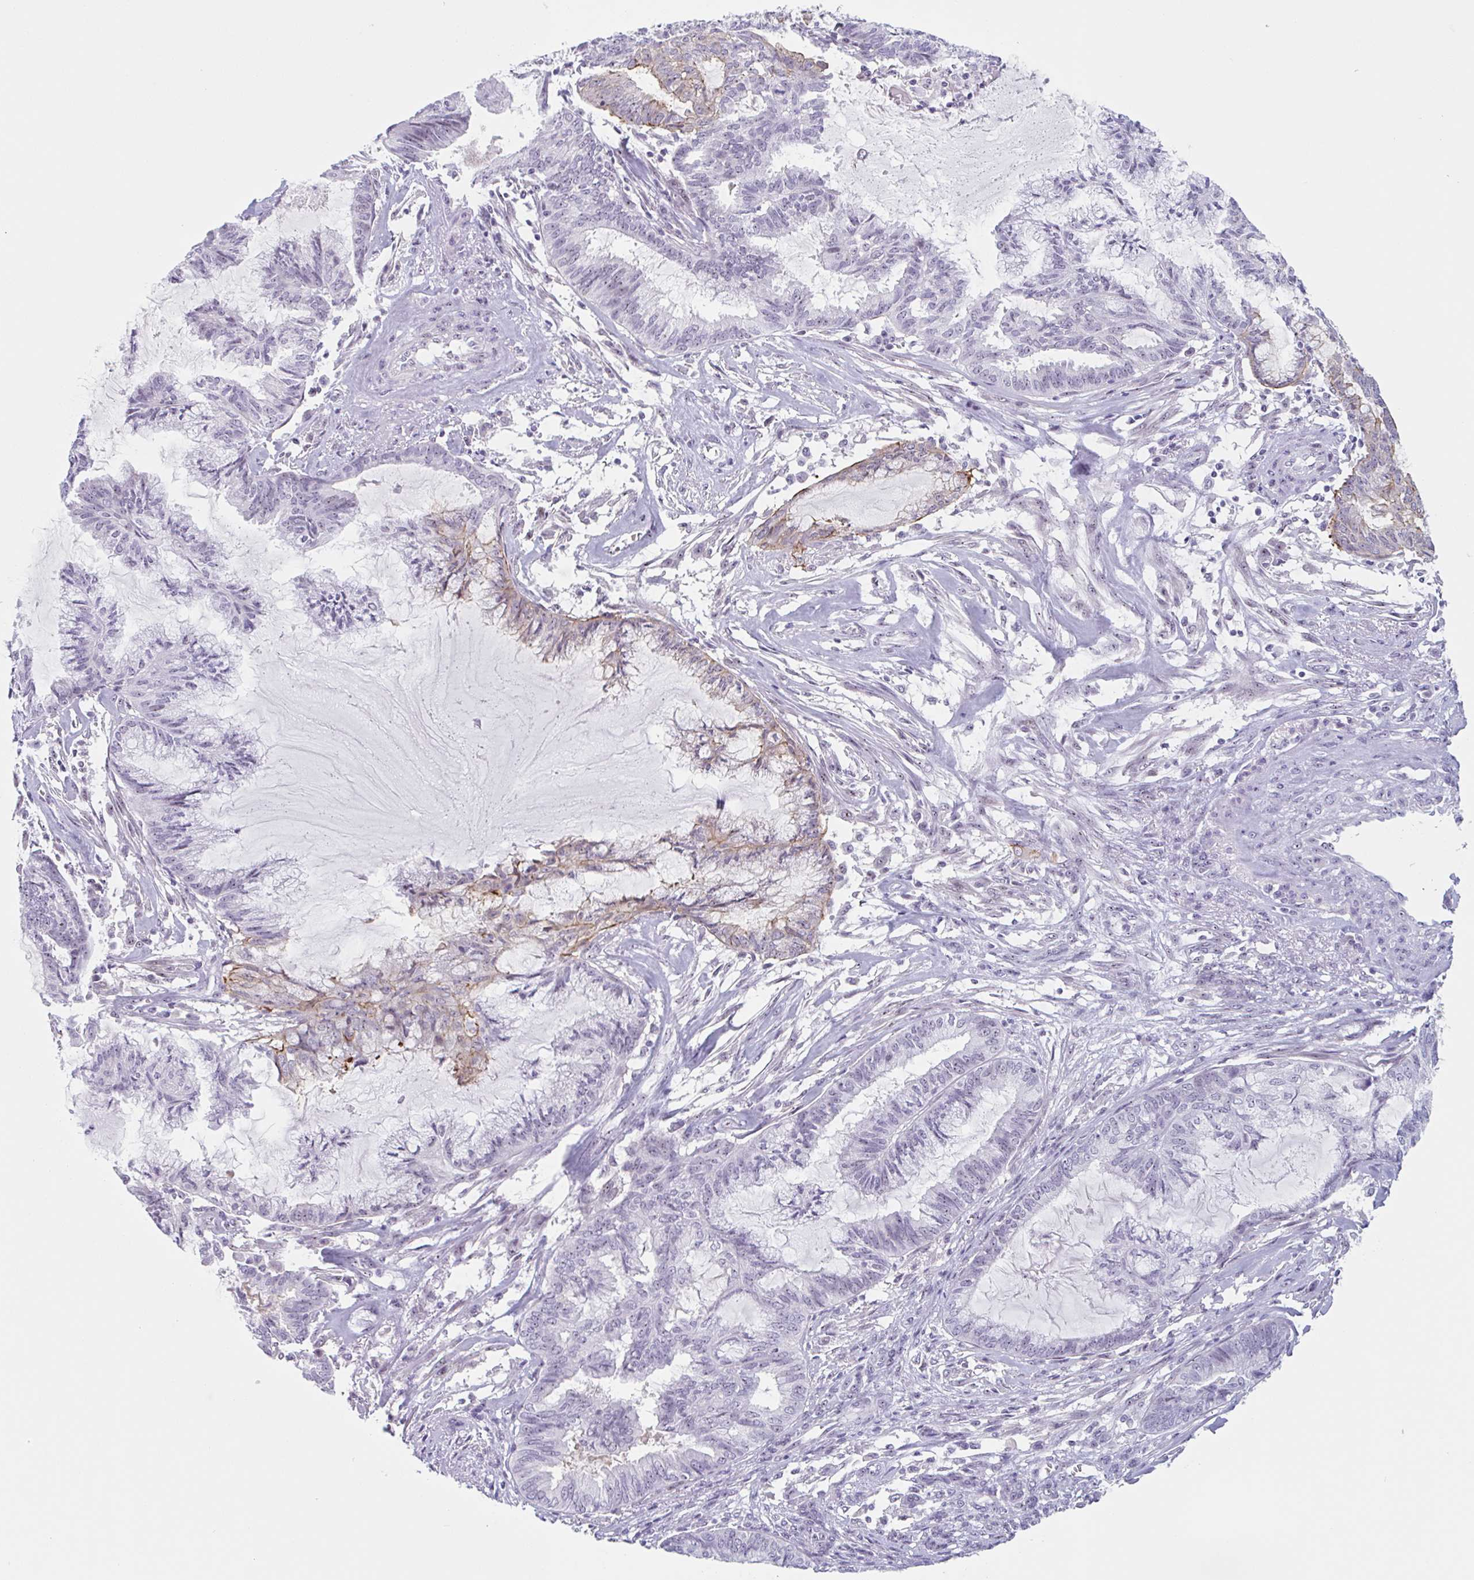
{"staining": {"intensity": "negative", "quantity": "none", "location": "none"}, "tissue": "endometrial cancer", "cell_type": "Tumor cells", "image_type": "cancer", "snomed": [{"axis": "morphology", "description": "Adenocarcinoma, NOS"}, {"axis": "topography", "description": "Endometrium"}], "caption": "Immunohistochemical staining of human endometrial cancer (adenocarcinoma) displays no significant expression in tumor cells.", "gene": "LENG9", "patient": {"sex": "female", "age": 86}}